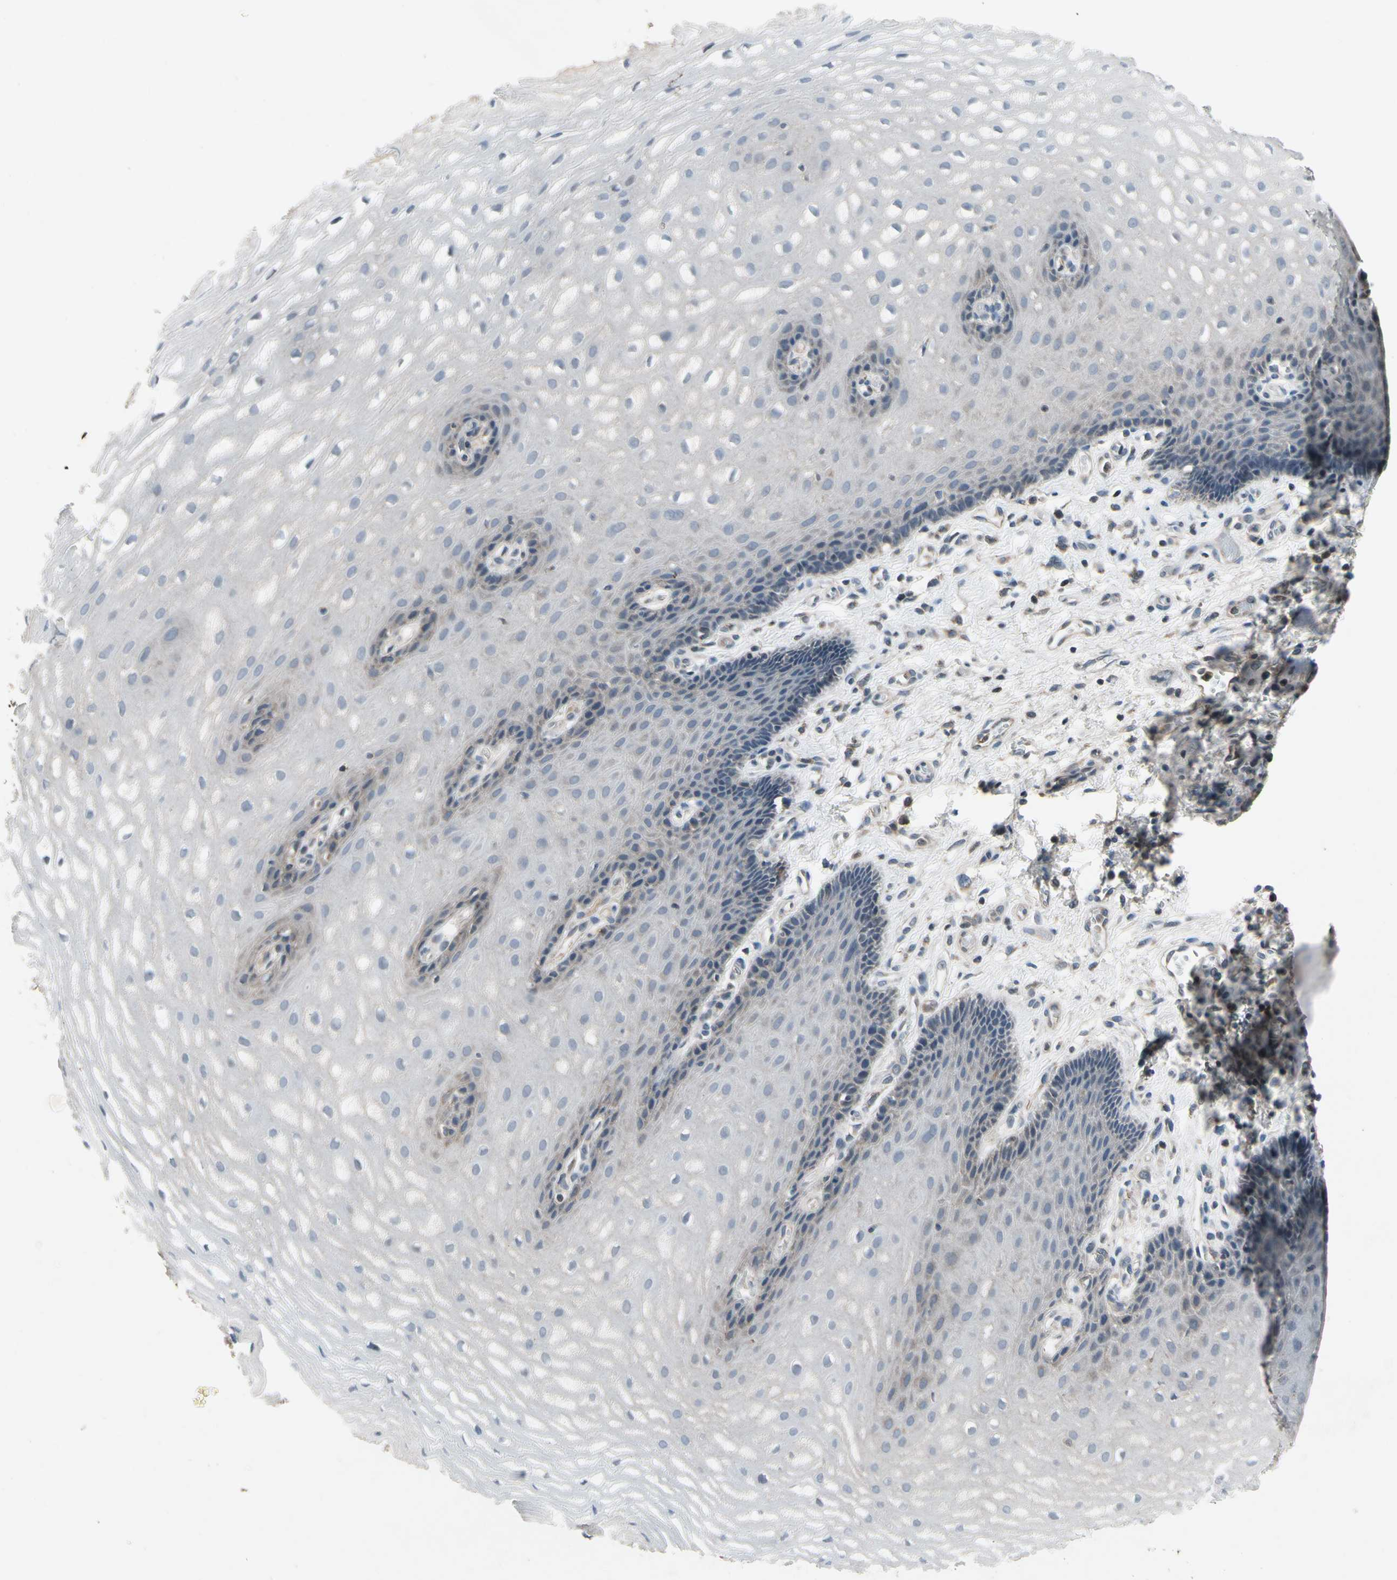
{"staining": {"intensity": "weak", "quantity": "<25%", "location": "cytoplasmic/membranous"}, "tissue": "esophagus", "cell_type": "Squamous epithelial cells", "image_type": "normal", "snomed": [{"axis": "morphology", "description": "Normal tissue, NOS"}, {"axis": "topography", "description": "Esophagus"}], "caption": "High magnification brightfield microscopy of normal esophagus stained with DAB (3,3'-diaminobenzidine) (brown) and counterstained with hematoxylin (blue): squamous epithelial cells show no significant positivity.", "gene": "NMI", "patient": {"sex": "male", "age": 54}}